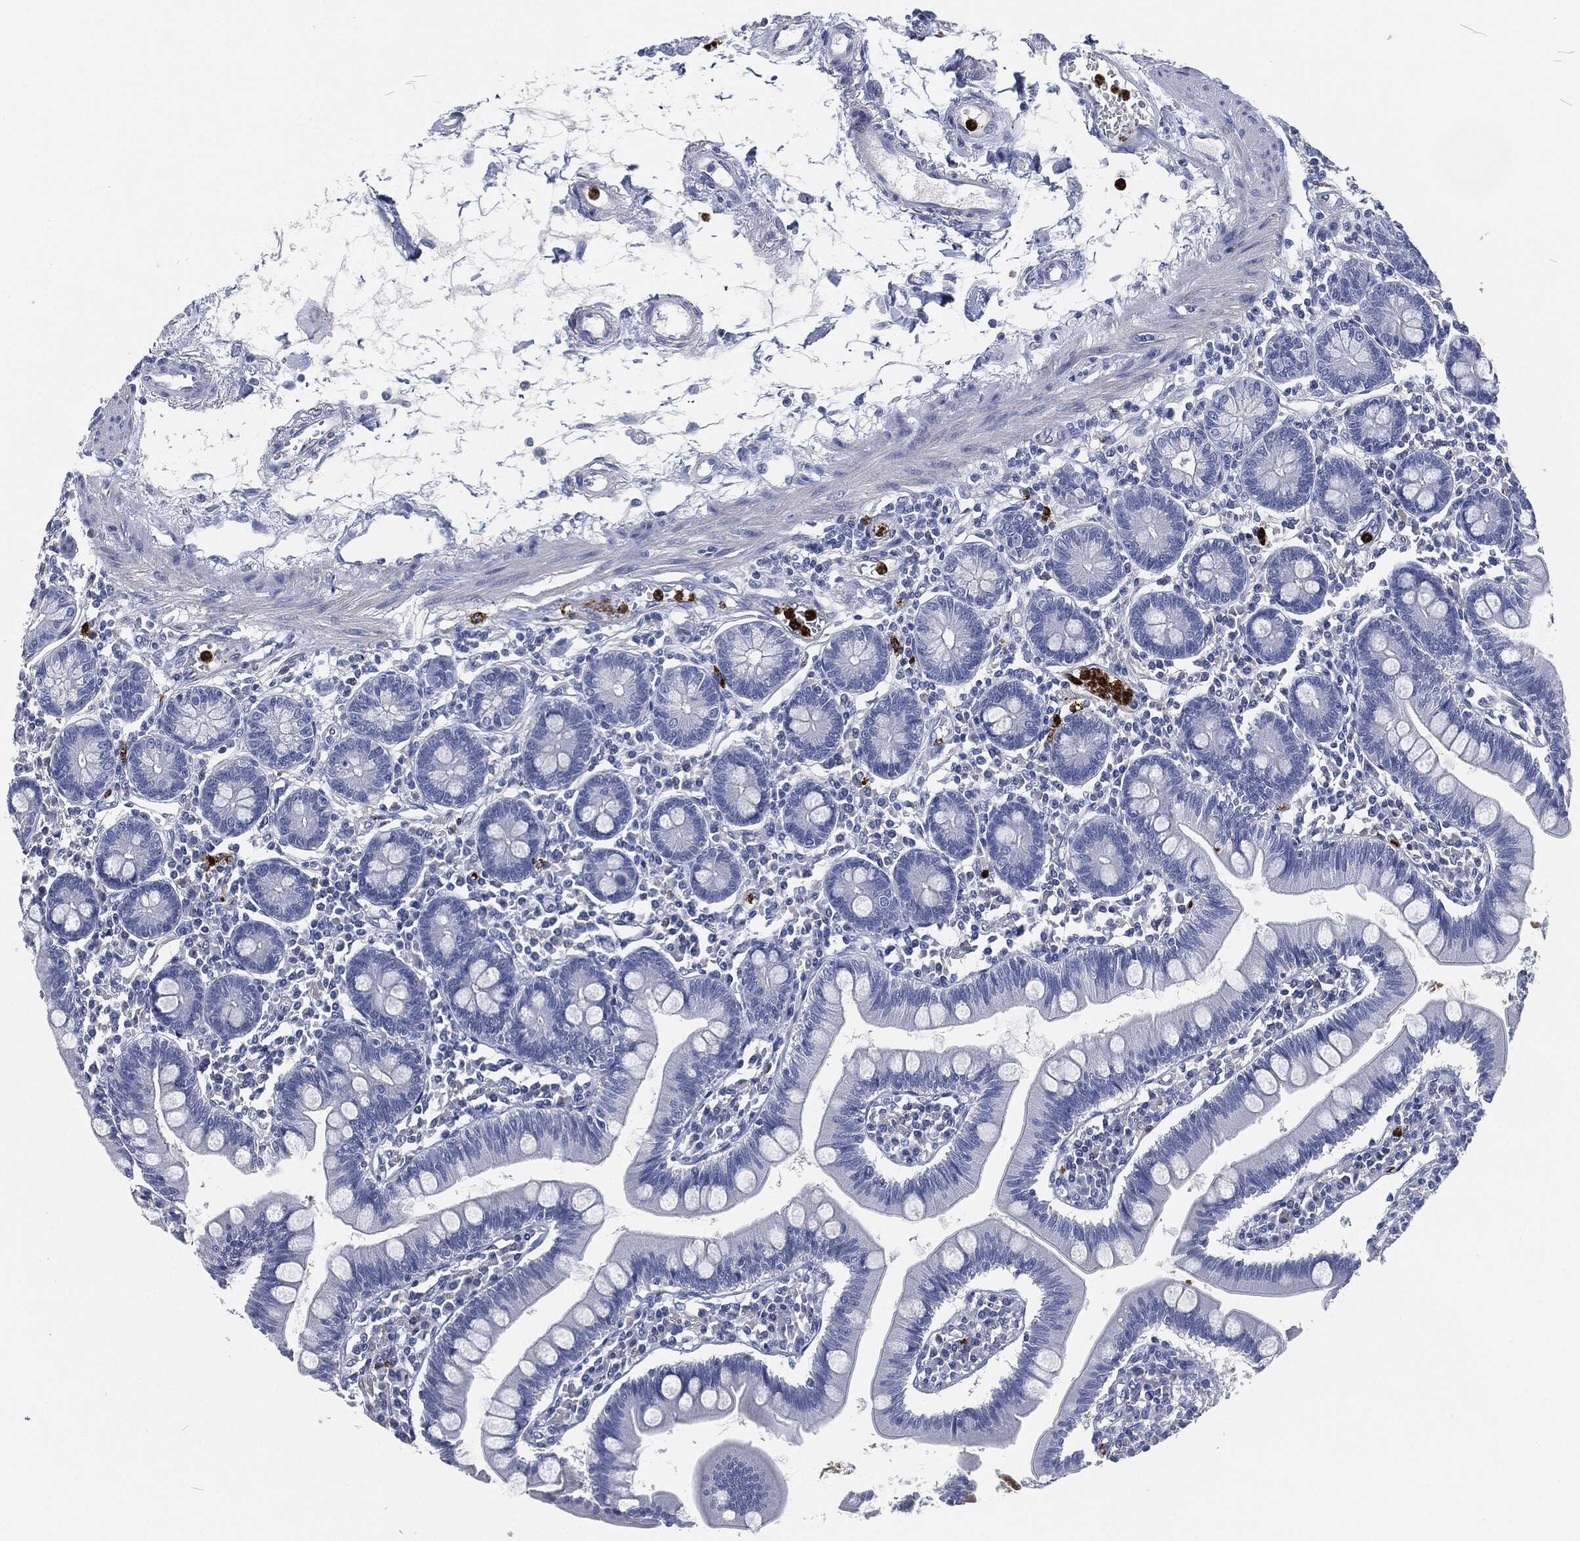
{"staining": {"intensity": "negative", "quantity": "none", "location": "none"}, "tissue": "small intestine", "cell_type": "Glandular cells", "image_type": "normal", "snomed": [{"axis": "morphology", "description": "Normal tissue, NOS"}, {"axis": "topography", "description": "Small intestine"}], "caption": "Immunohistochemistry (IHC) image of benign small intestine: human small intestine stained with DAB displays no significant protein expression in glandular cells.", "gene": "MPO", "patient": {"sex": "male", "age": 88}}